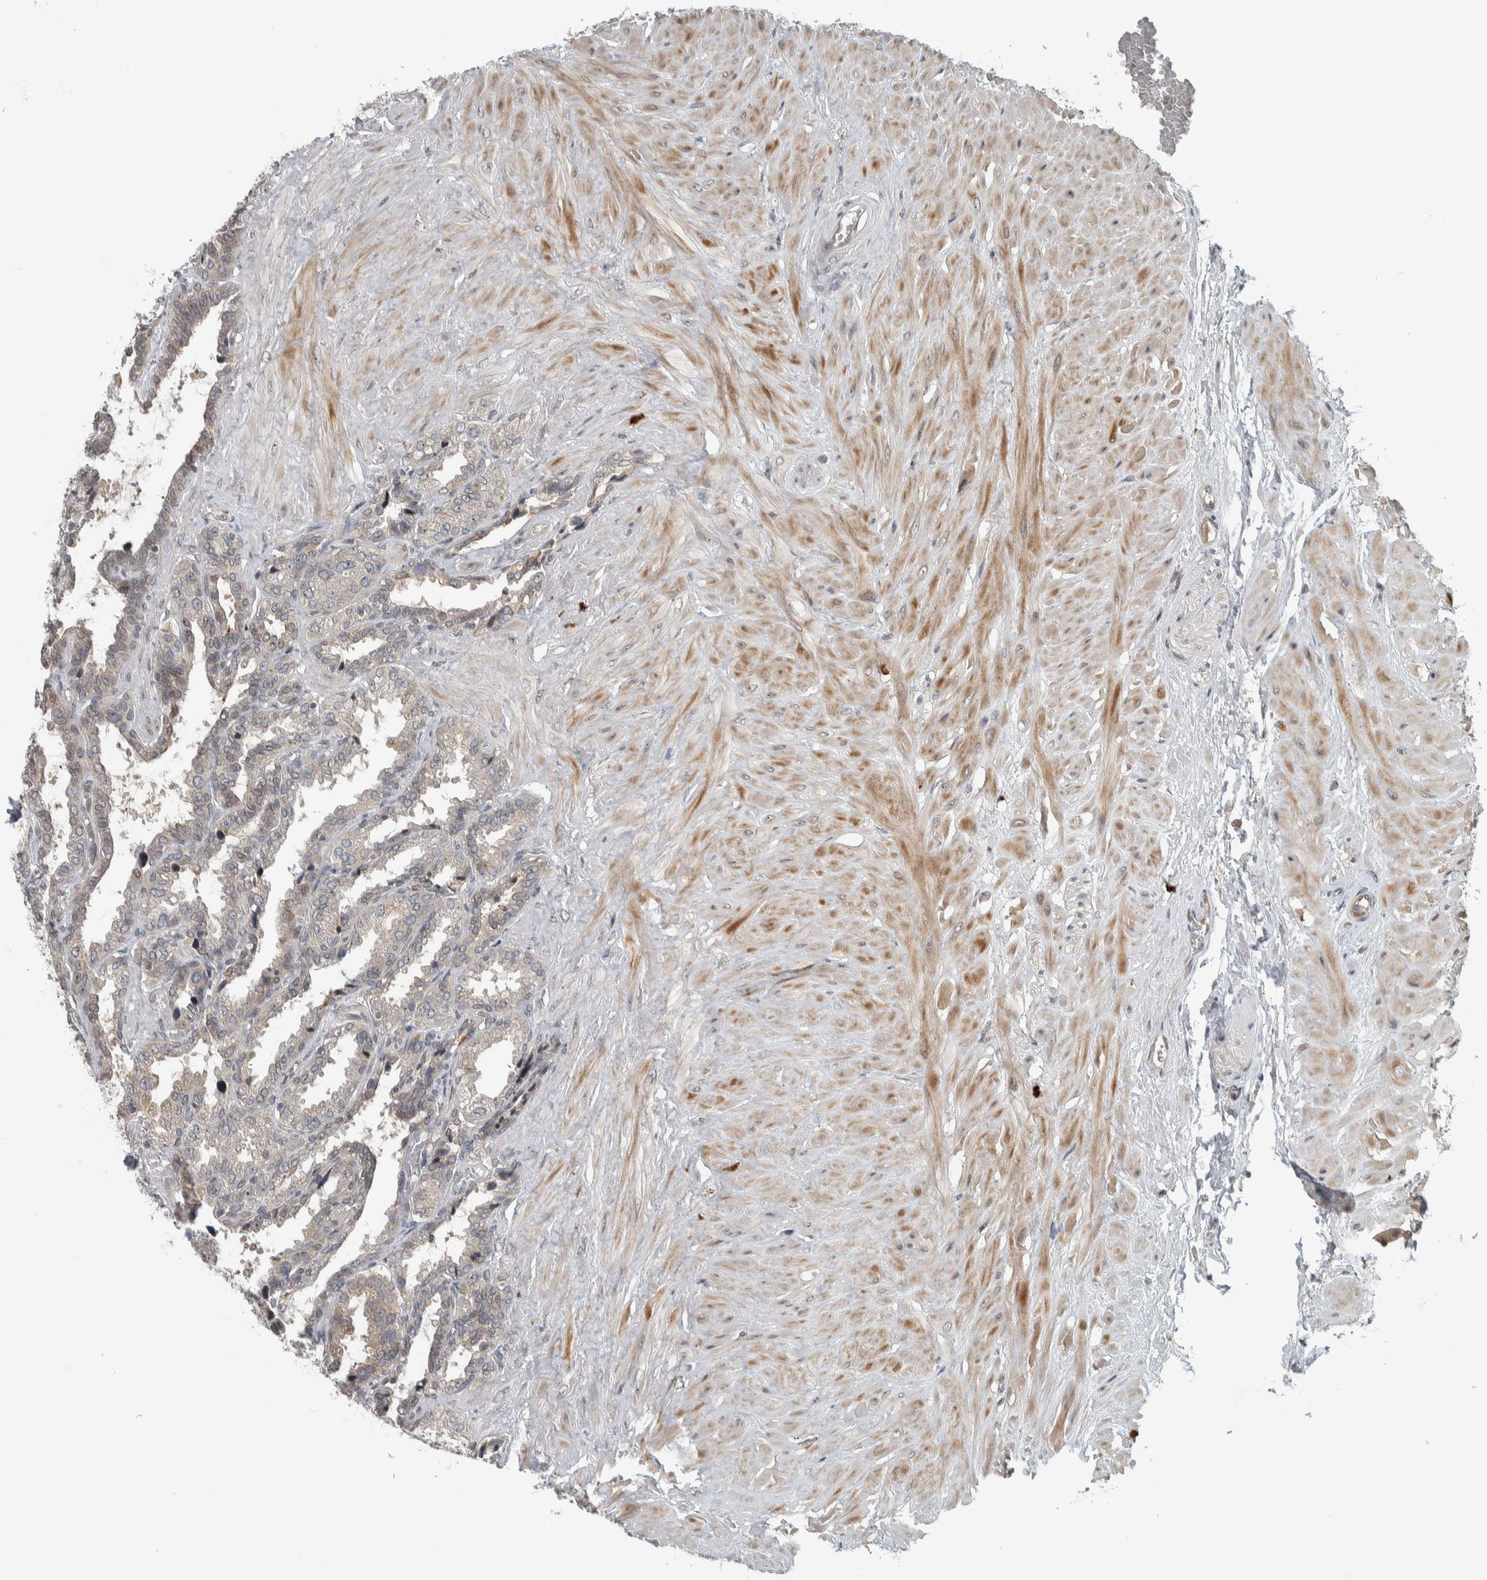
{"staining": {"intensity": "weak", "quantity": "25%-75%", "location": "cytoplasmic/membranous,nuclear"}, "tissue": "seminal vesicle", "cell_type": "Glandular cells", "image_type": "normal", "snomed": [{"axis": "morphology", "description": "Normal tissue, NOS"}, {"axis": "topography", "description": "Seminal veicle"}], "caption": "Approximately 25%-75% of glandular cells in normal seminal vesicle reveal weak cytoplasmic/membranous,nuclear protein positivity as visualized by brown immunohistochemical staining.", "gene": "XPO5", "patient": {"sex": "male", "age": 46}}